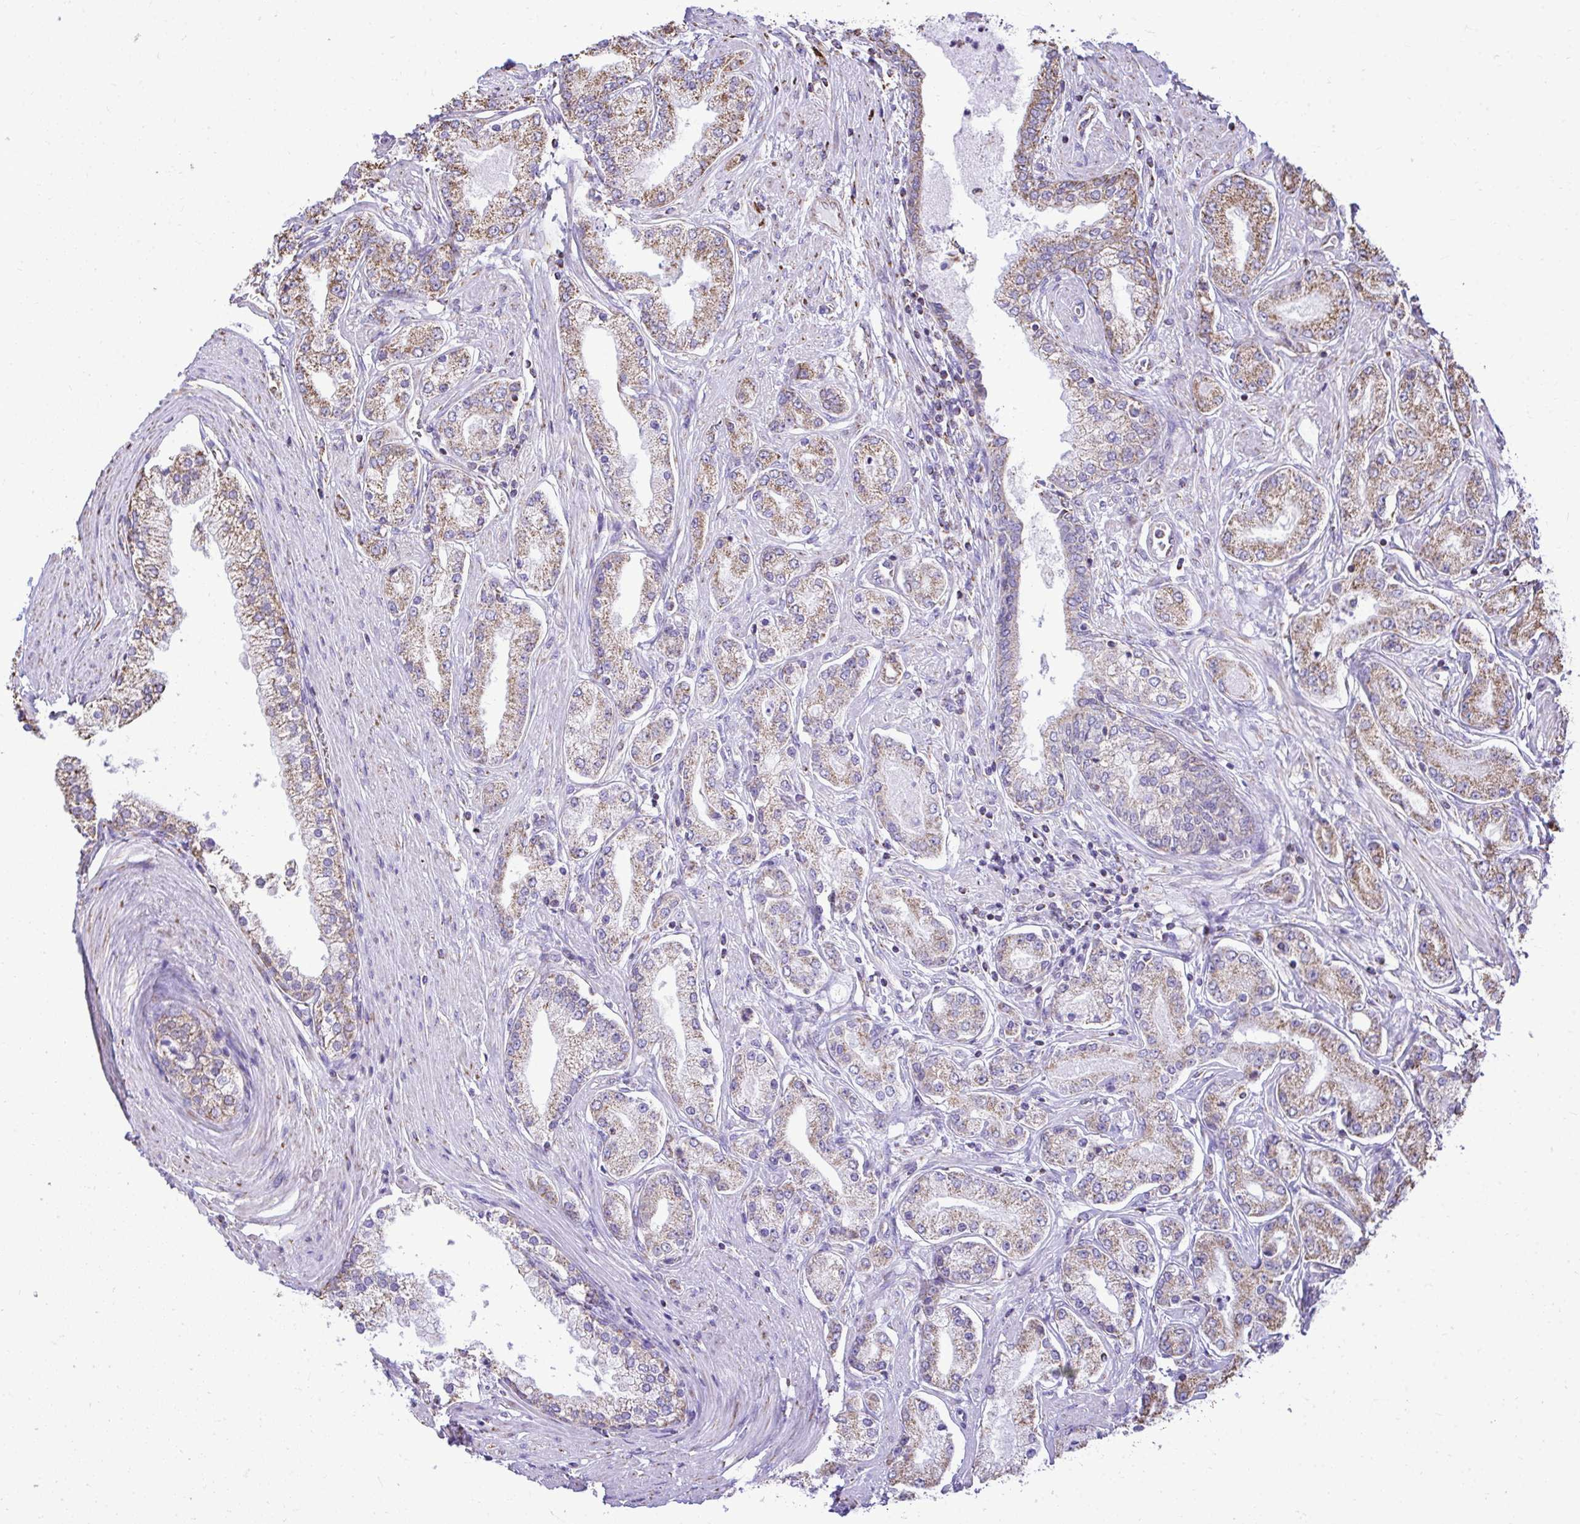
{"staining": {"intensity": "moderate", "quantity": ">75%", "location": "cytoplasmic/membranous"}, "tissue": "prostate cancer", "cell_type": "Tumor cells", "image_type": "cancer", "snomed": [{"axis": "morphology", "description": "Adenocarcinoma, High grade"}, {"axis": "topography", "description": "Prostate"}], "caption": "DAB (3,3'-diaminobenzidine) immunohistochemical staining of human adenocarcinoma (high-grade) (prostate) exhibits moderate cytoplasmic/membranous protein staining in about >75% of tumor cells.", "gene": "MPZL2", "patient": {"sex": "male", "age": 66}}